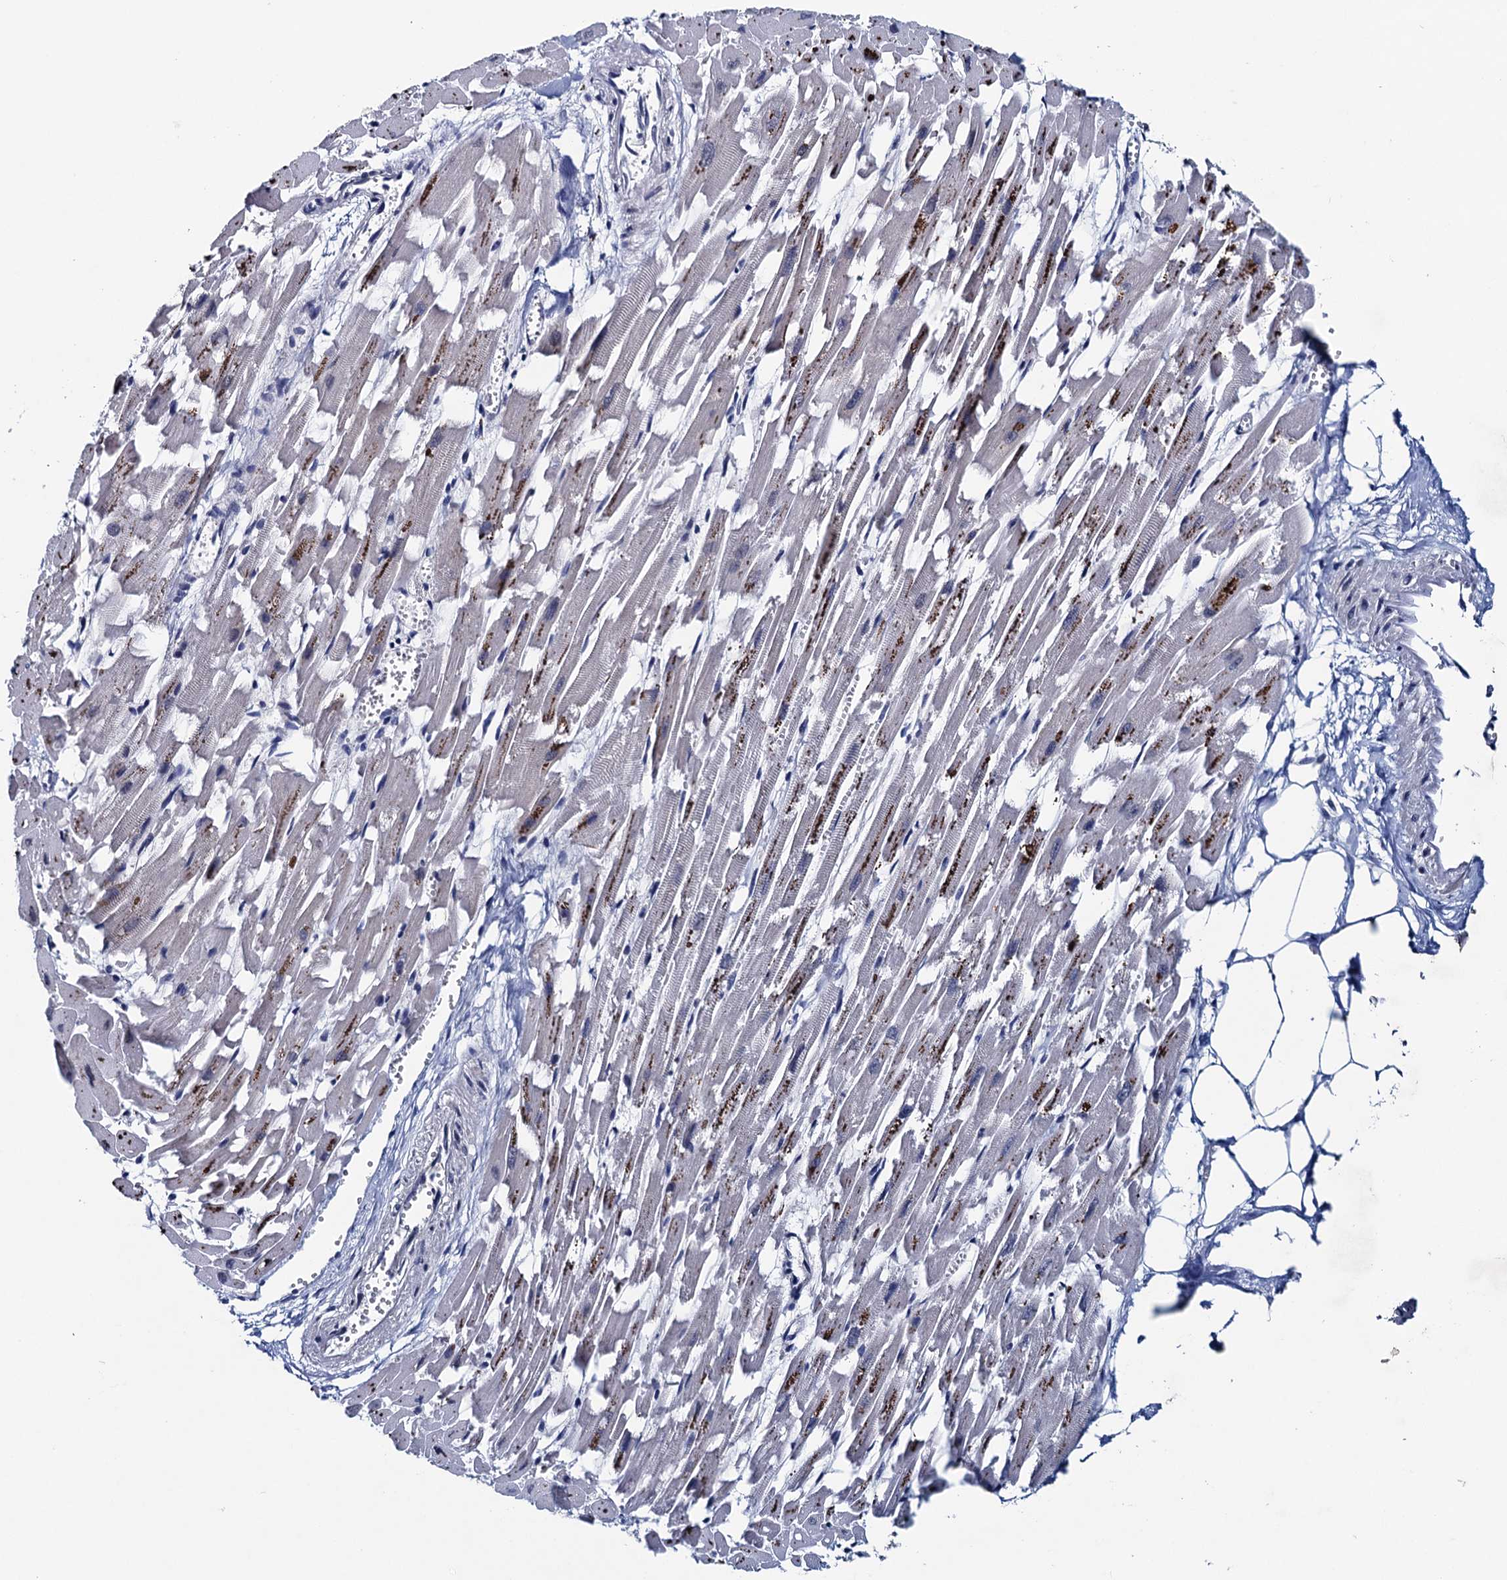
{"staining": {"intensity": "moderate", "quantity": "<25%", "location": "cytoplasmic/membranous,nuclear"}, "tissue": "heart muscle", "cell_type": "Cardiomyocytes", "image_type": "normal", "snomed": [{"axis": "morphology", "description": "Normal tissue, NOS"}, {"axis": "topography", "description": "Heart"}], "caption": "Immunohistochemistry staining of unremarkable heart muscle, which exhibits low levels of moderate cytoplasmic/membranous,nuclear positivity in about <25% of cardiomyocytes indicating moderate cytoplasmic/membranous,nuclear protein staining. The staining was performed using DAB (3,3'-diaminobenzidine) (brown) for protein detection and nuclei were counterstained in hematoxylin (blue).", "gene": "FNBP4", "patient": {"sex": "female", "age": 64}}